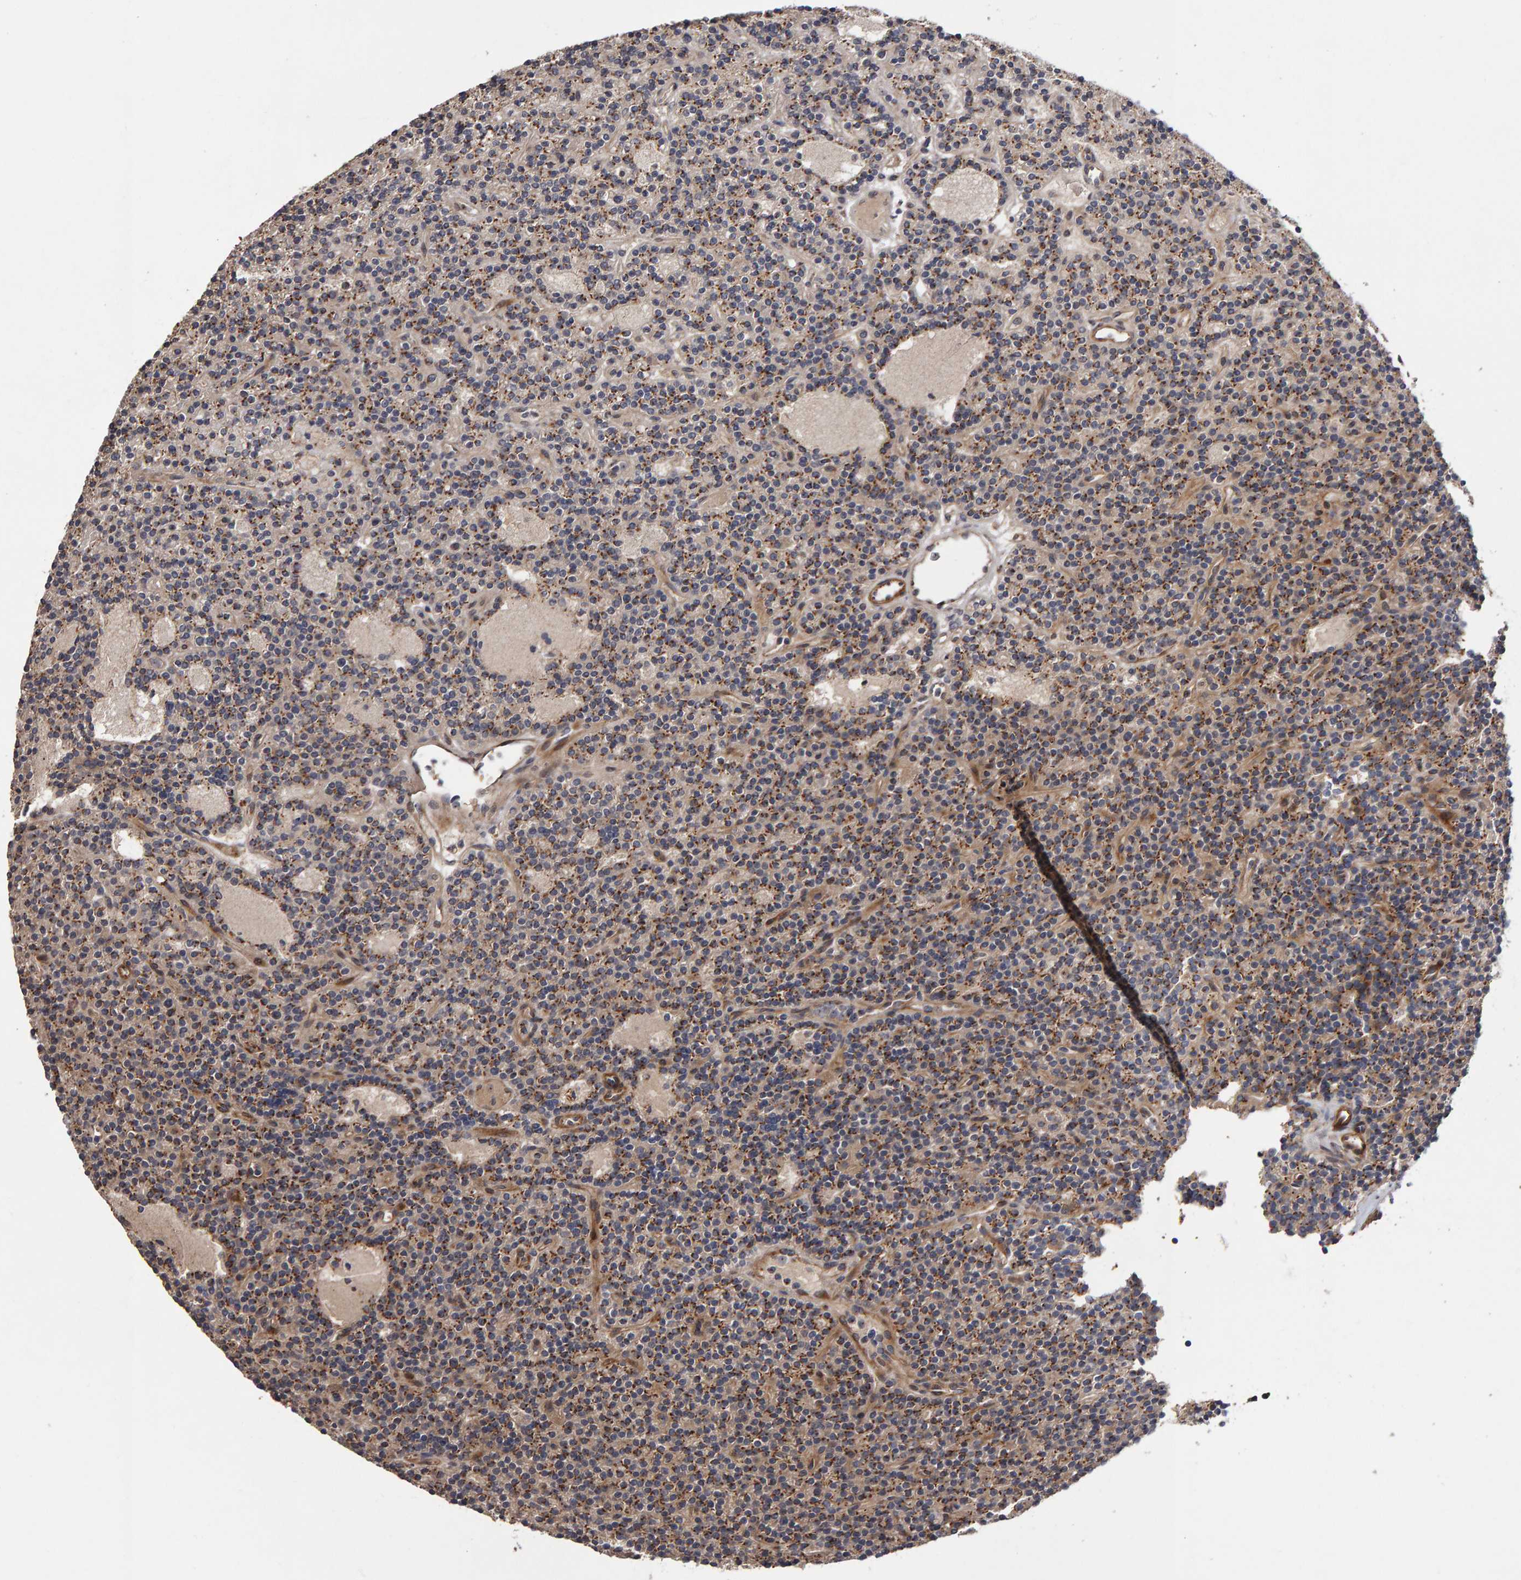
{"staining": {"intensity": "moderate", "quantity": "25%-75%", "location": "cytoplasmic/membranous"}, "tissue": "parathyroid gland", "cell_type": "Glandular cells", "image_type": "normal", "snomed": [{"axis": "morphology", "description": "Normal tissue, NOS"}, {"axis": "topography", "description": "Parathyroid gland"}], "caption": "IHC (DAB) staining of normal human parathyroid gland reveals moderate cytoplasmic/membranous protein expression in about 25%-75% of glandular cells.", "gene": "CANT1", "patient": {"sex": "male", "age": 75}}